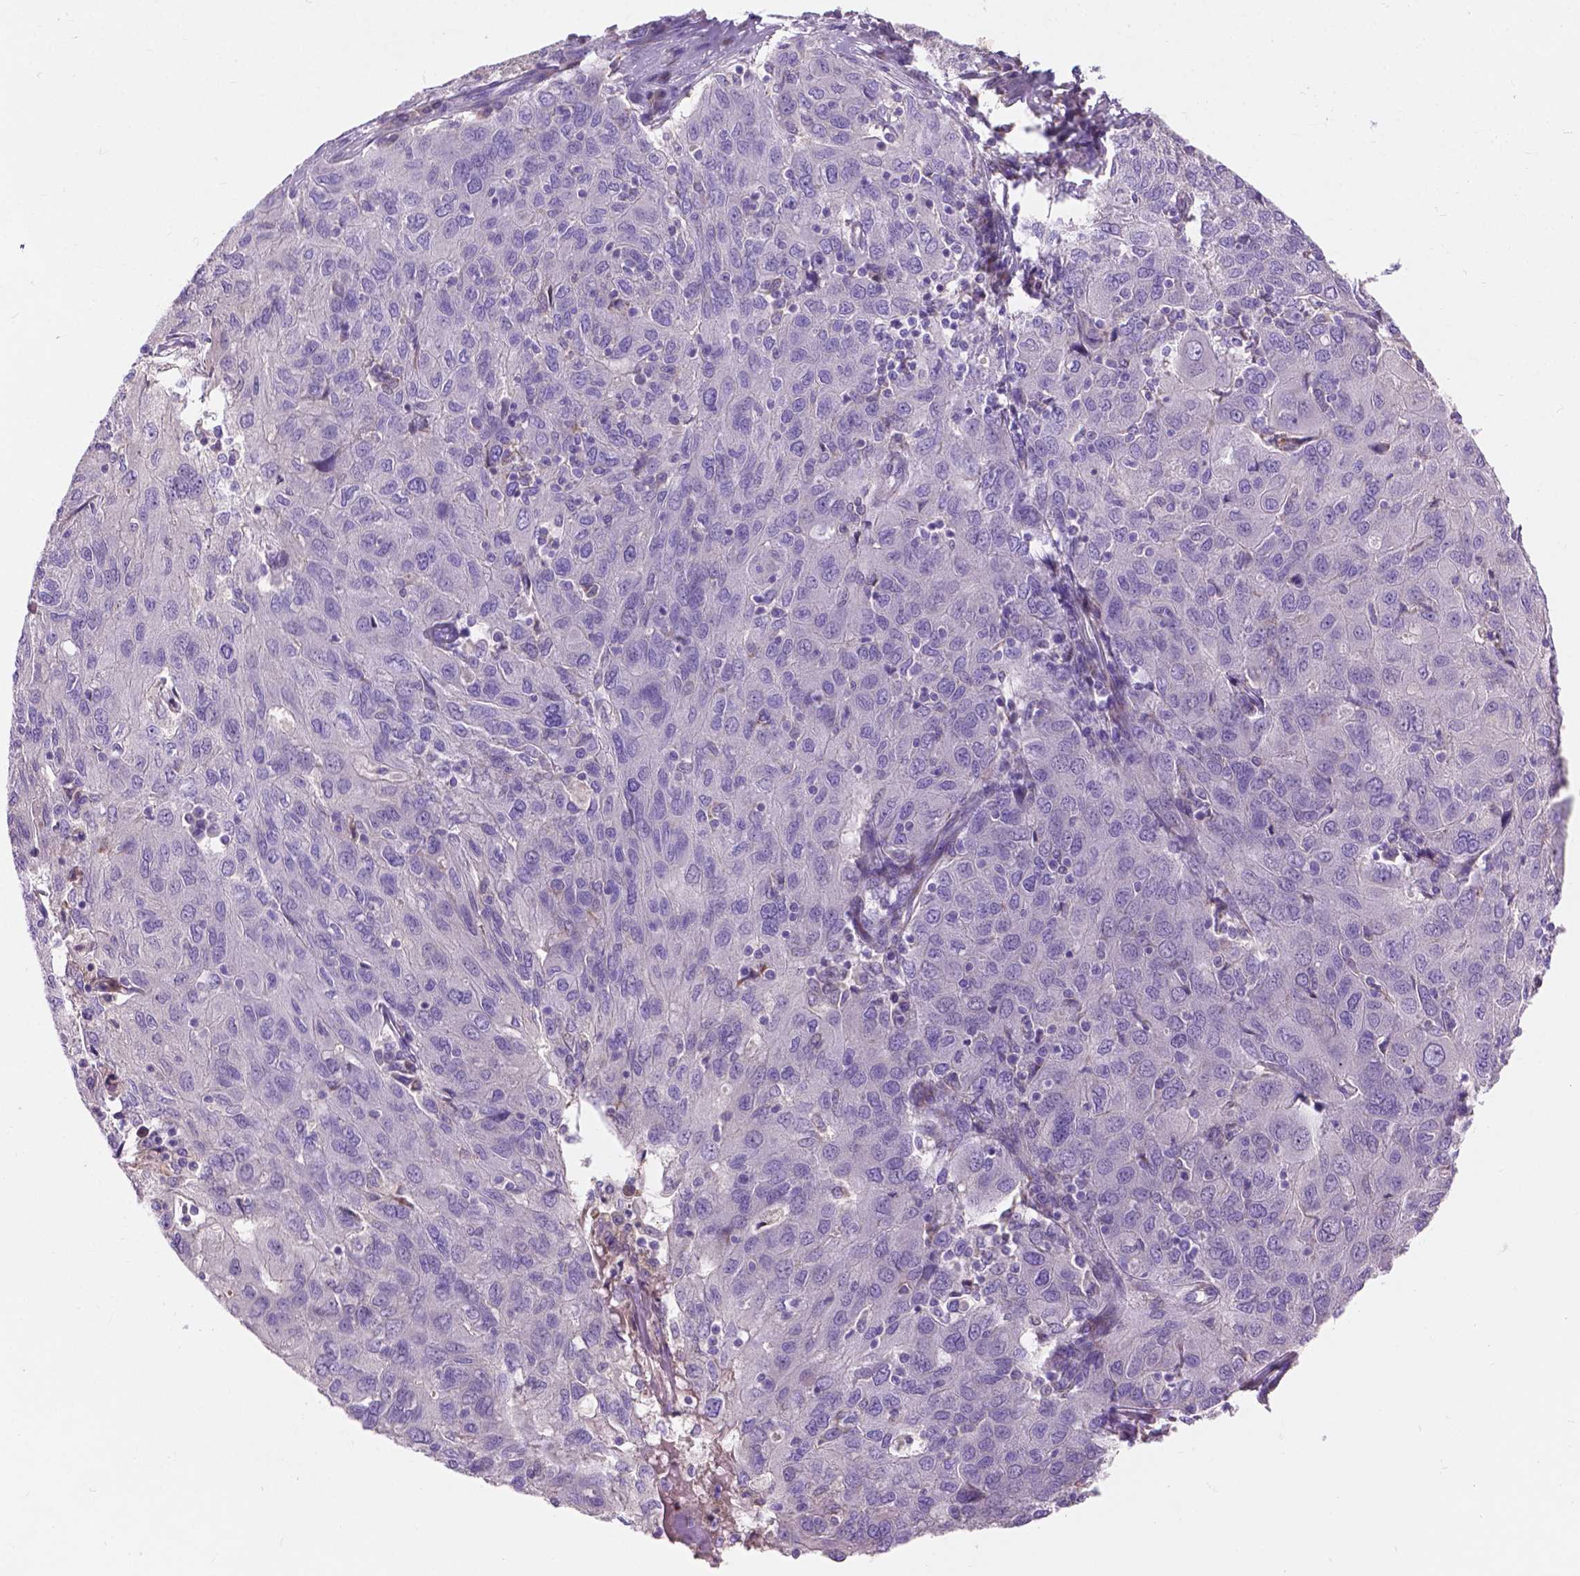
{"staining": {"intensity": "negative", "quantity": "none", "location": "none"}, "tissue": "ovarian cancer", "cell_type": "Tumor cells", "image_type": "cancer", "snomed": [{"axis": "morphology", "description": "Carcinoma, endometroid"}, {"axis": "topography", "description": "Ovary"}], "caption": "Tumor cells show no significant staining in endometroid carcinoma (ovarian).", "gene": "NOXO1", "patient": {"sex": "female", "age": 50}}